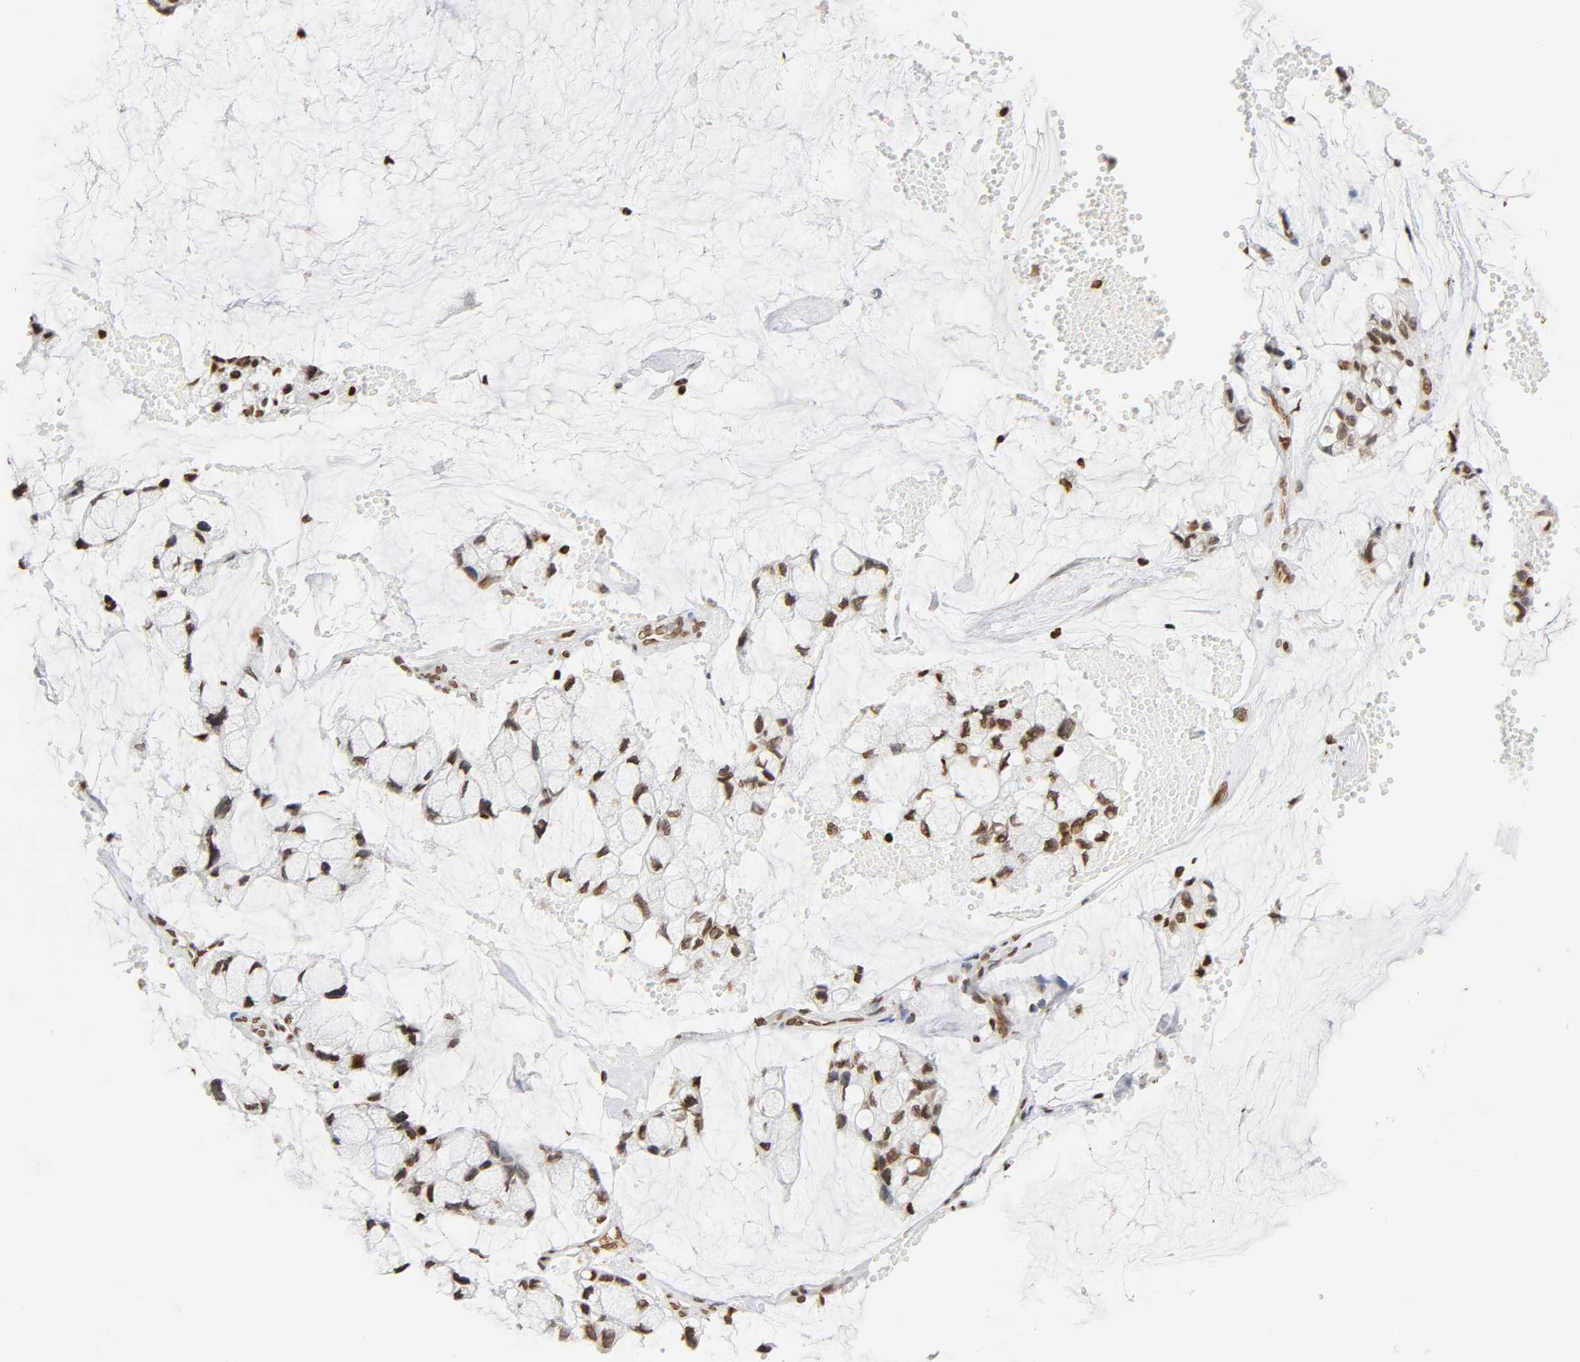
{"staining": {"intensity": "strong", "quantity": ">75%", "location": "nuclear"}, "tissue": "ovarian cancer", "cell_type": "Tumor cells", "image_type": "cancer", "snomed": [{"axis": "morphology", "description": "Cystadenocarcinoma, mucinous, NOS"}, {"axis": "topography", "description": "Ovary"}], "caption": "Ovarian cancer (mucinous cystadenocarcinoma) tissue shows strong nuclear staining in approximately >75% of tumor cells The protein of interest is shown in brown color, while the nuclei are stained blue.", "gene": "HOXA6", "patient": {"sex": "female", "age": 39}}